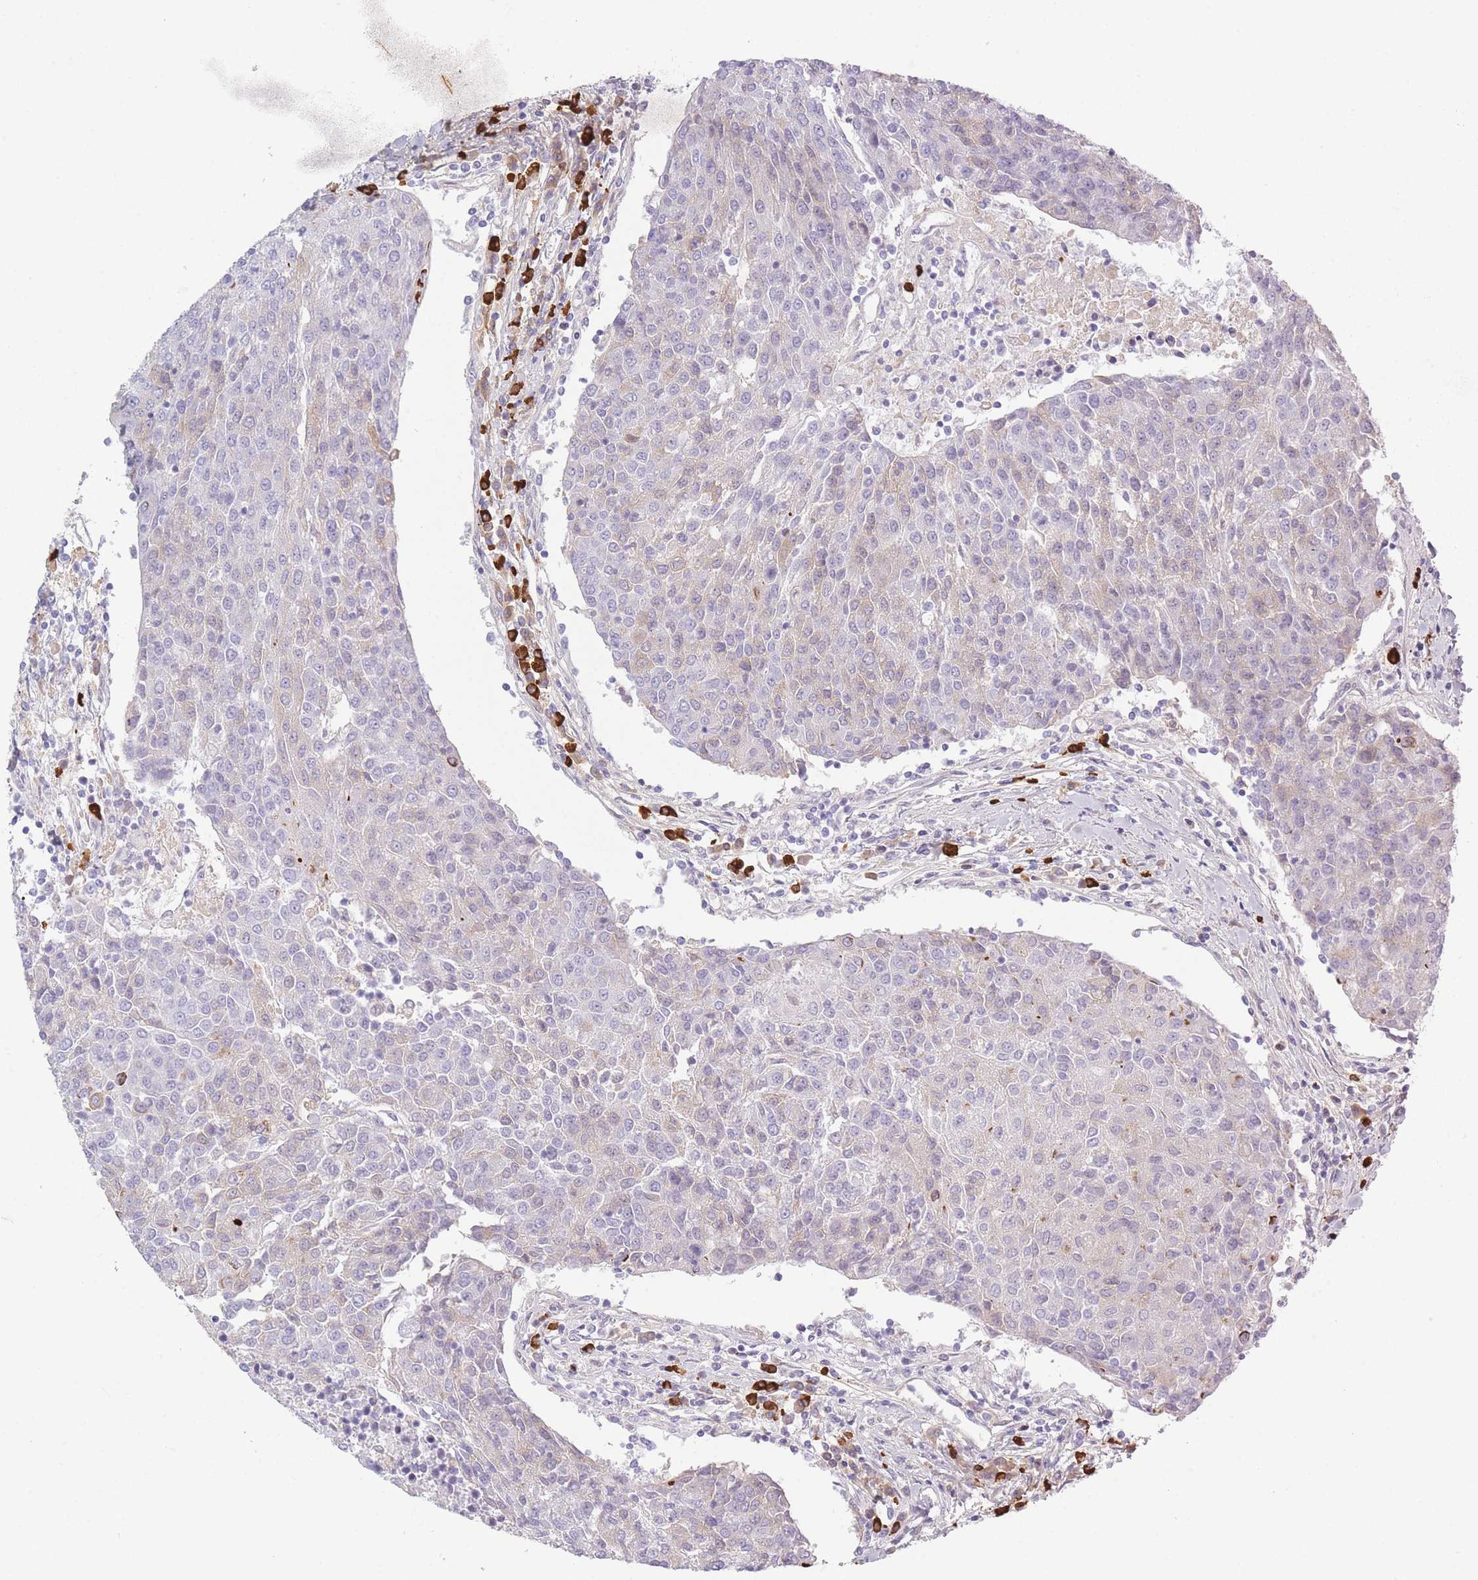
{"staining": {"intensity": "weak", "quantity": "<25%", "location": "cytoplasmic/membranous"}, "tissue": "urothelial cancer", "cell_type": "Tumor cells", "image_type": "cancer", "snomed": [{"axis": "morphology", "description": "Urothelial carcinoma, High grade"}, {"axis": "topography", "description": "Urinary bladder"}], "caption": "IHC histopathology image of human urothelial carcinoma (high-grade) stained for a protein (brown), which exhibits no expression in tumor cells.", "gene": "PLEKHG2", "patient": {"sex": "female", "age": 85}}